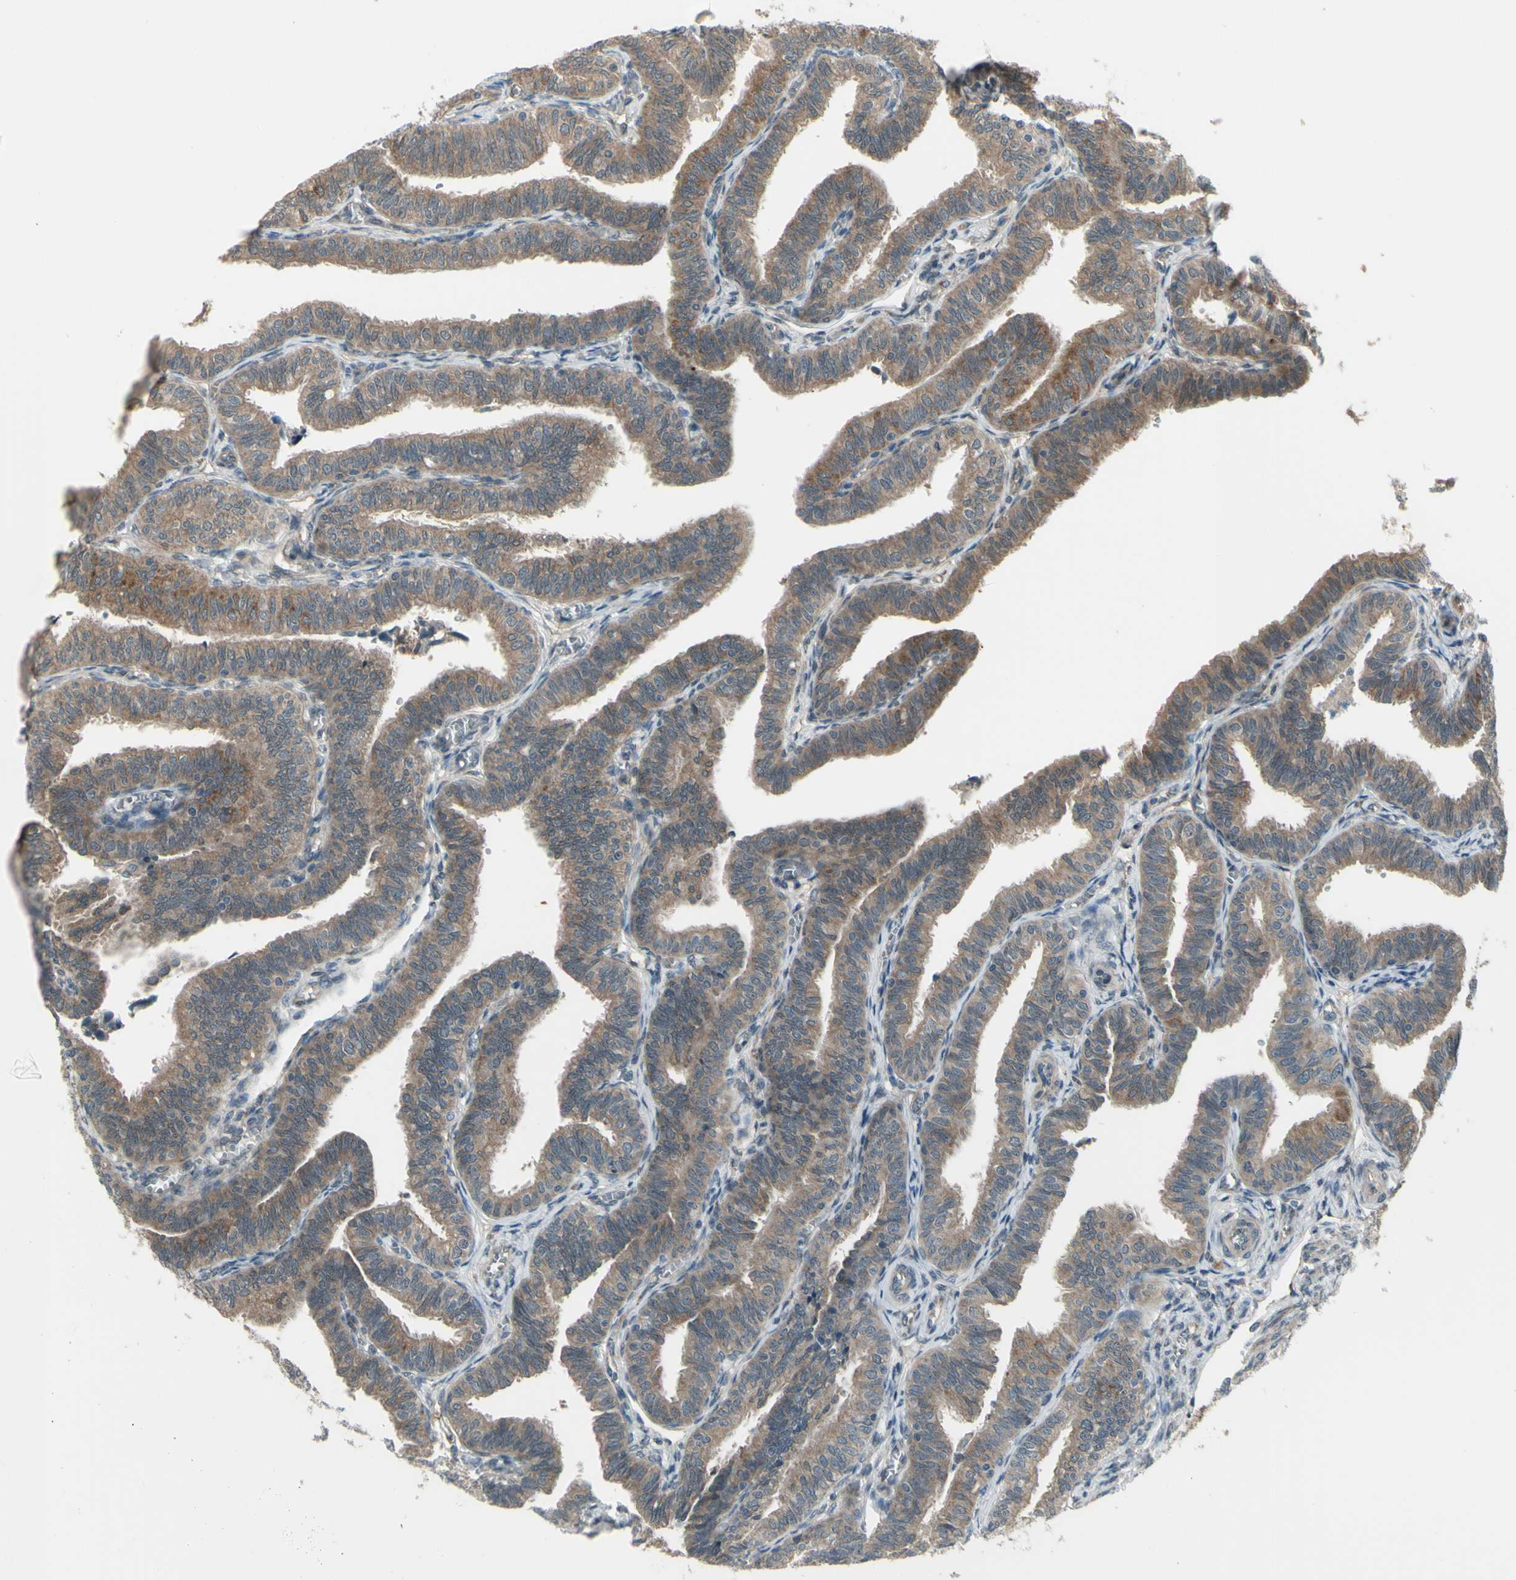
{"staining": {"intensity": "weak", "quantity": ">75%", "location": "cytoplasmic/membranous"}, "tissue": "fallopian tube", "cell_type": "Glandular cells", "image_type": "normal", "snomed": [{"axis": "morphology", "description": "Normal tissue, NOS"}, {"axis": "topography", "description": "Fallopian tube"}], "caption": "Unremarkable fallopian tube shows weak cytoplasmic/membranous expression in approximately >75% of glandular cells, visualized by immunohistochemistry.", "gene": "NAXD", "patient": {"sex": "female", "age": 46}}